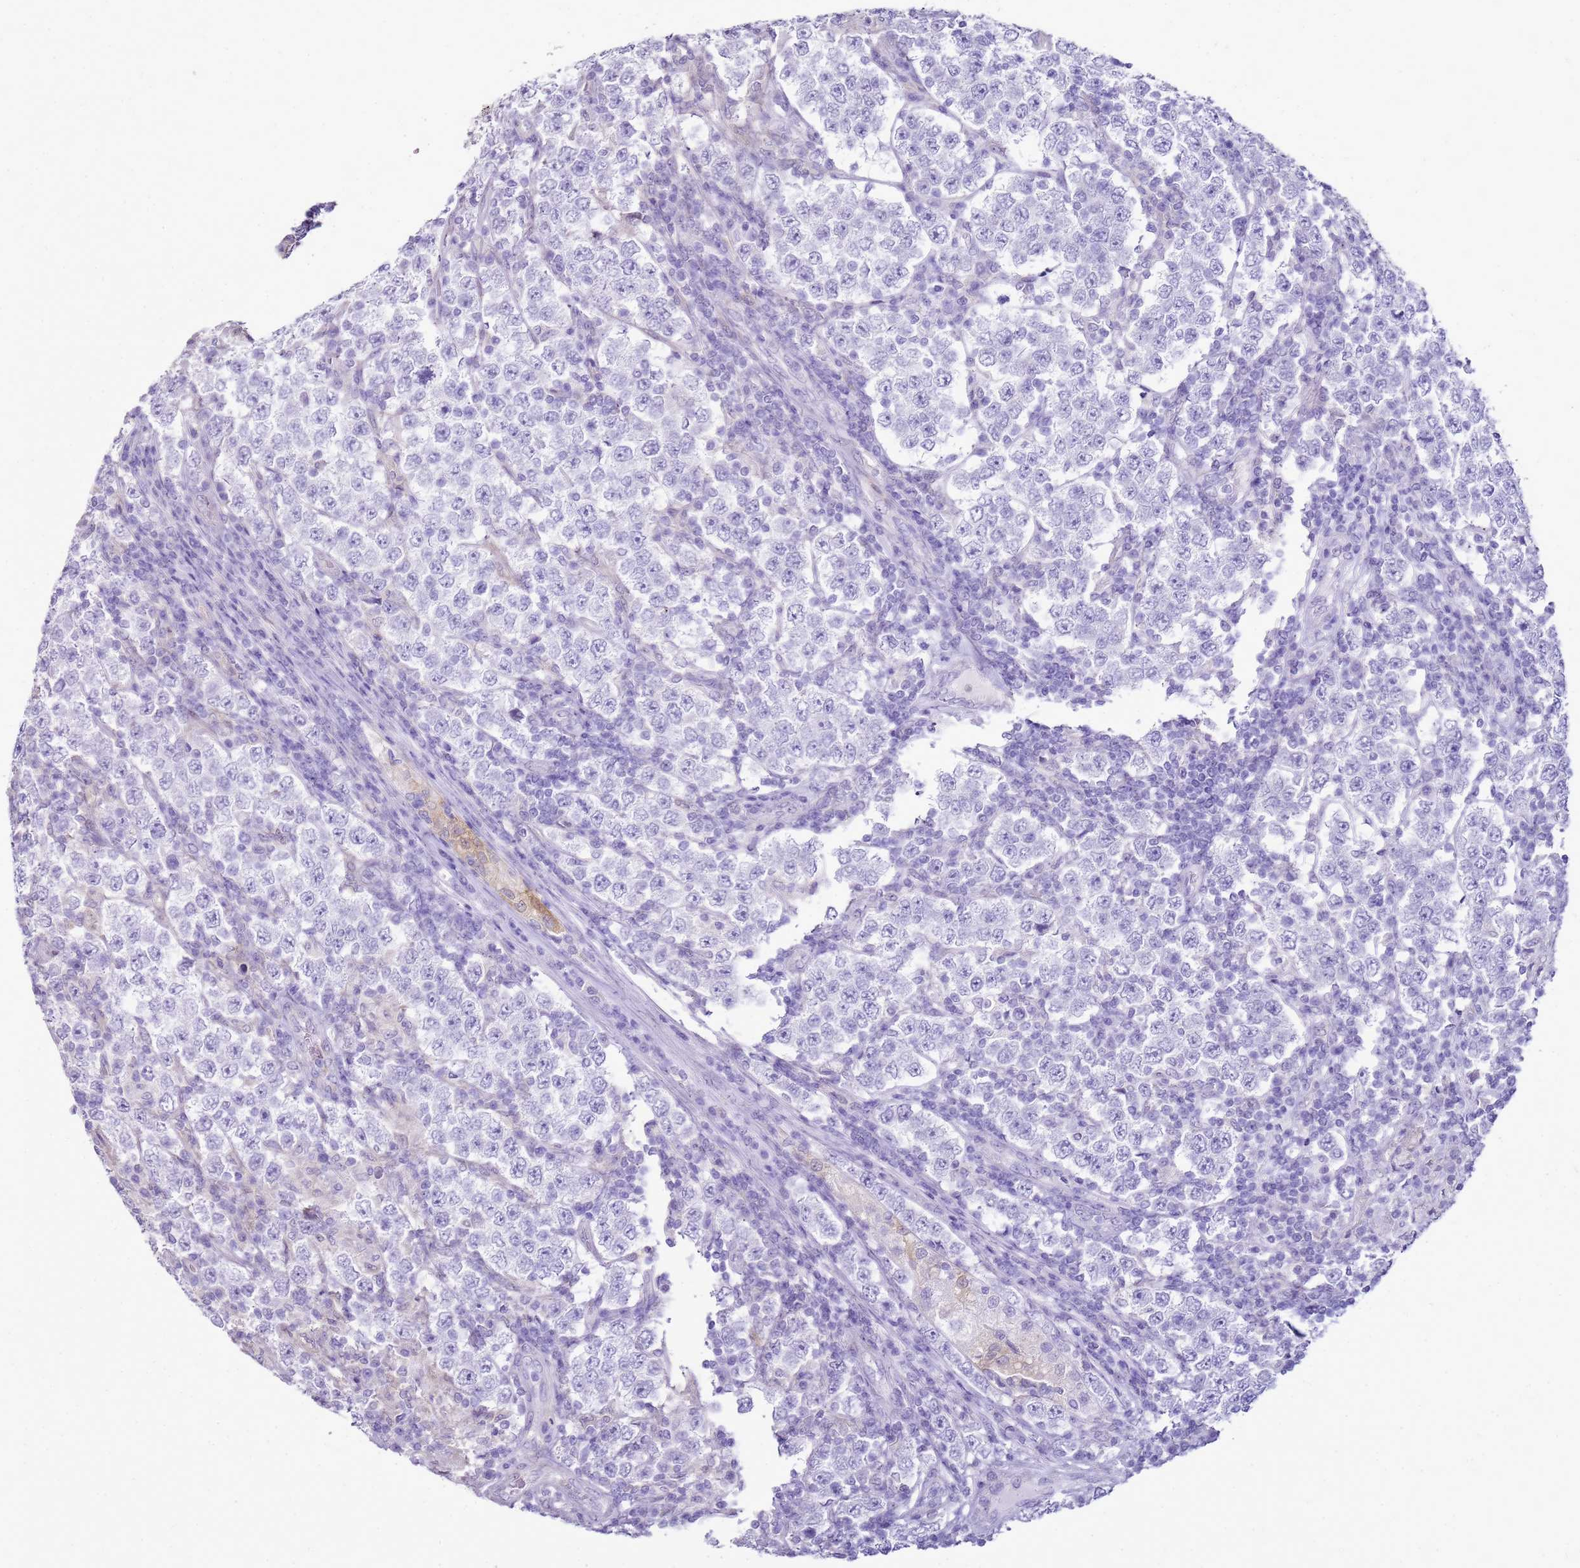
{"staining": {"intensity": "negative", "quantity": "none", "location": "none"}, "tissue": "testis cancer", "cell_type": "Tumor cells", "image_type": "cancer", "snomed": [{"axis": "morphology", "description": "Normal tissue, NOS"}, {"axis": "morphology", "description": "Urothelial carcinoma, High grade"}, {"axis": "morphology", "description": "Seminoma, NOS"}, {"axis": "morphology", "description": "Carcinoma, Embryonal, NOS"}, {"axis": "topography", "description": "Urinary bladder"}, {"axis": "topography", "description": "Testis"}], "caption": "This micrograph is of testis cancer (embryonal carcinoma) stained with IHC to label a protein in brown with the nuclei are counter-stained blue. There is no staining in tumor cells.", "gene": "SULT1E1", "patient": {"sex": "male", "age": 41}}